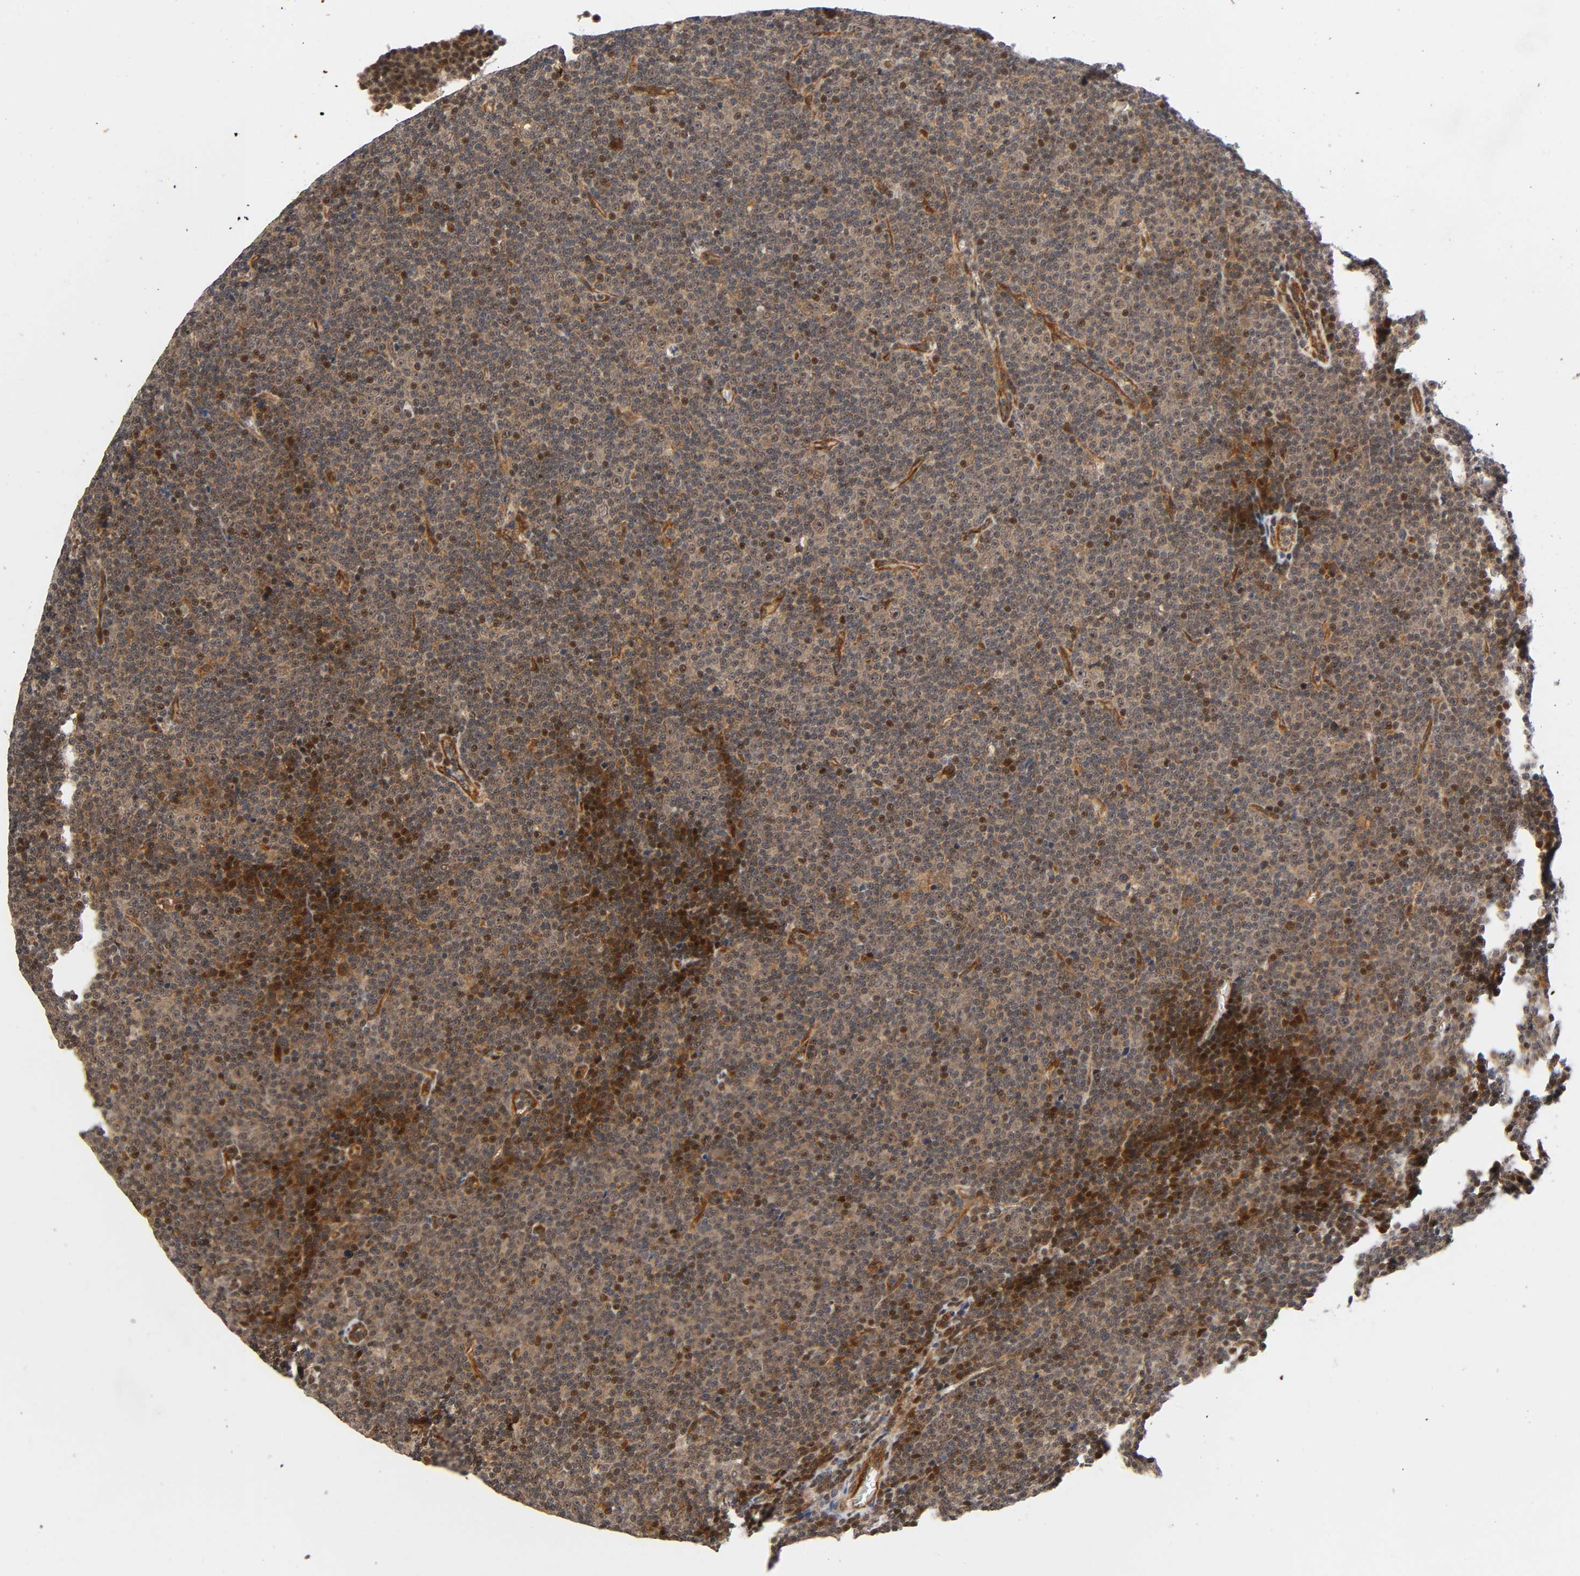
{"staining": {"intensity": "moderate", "quantity": "25%-75%", "location": "cytoplasmic/membranous,nuclear"}, "tissue": "lymphoma", "cell_type": "Tumor cells", "image_type": "cancer", "snomed": [{"axis": "morphology", "description": "Malignant lymphoma, non-Hodgkin's type, Low grade"}, {"axis": "topography", "description": "Lymph node"}], "caption": "Lymphoma was stained to show a protein in brown. There is medium levels of moderate cytoplasmic/membranous and nuclear staining in approximately 25%-75% of tumor cells.", "gene": "IQCJ-SCHIP1", "patient": {"sex": "female", "age": 67}}